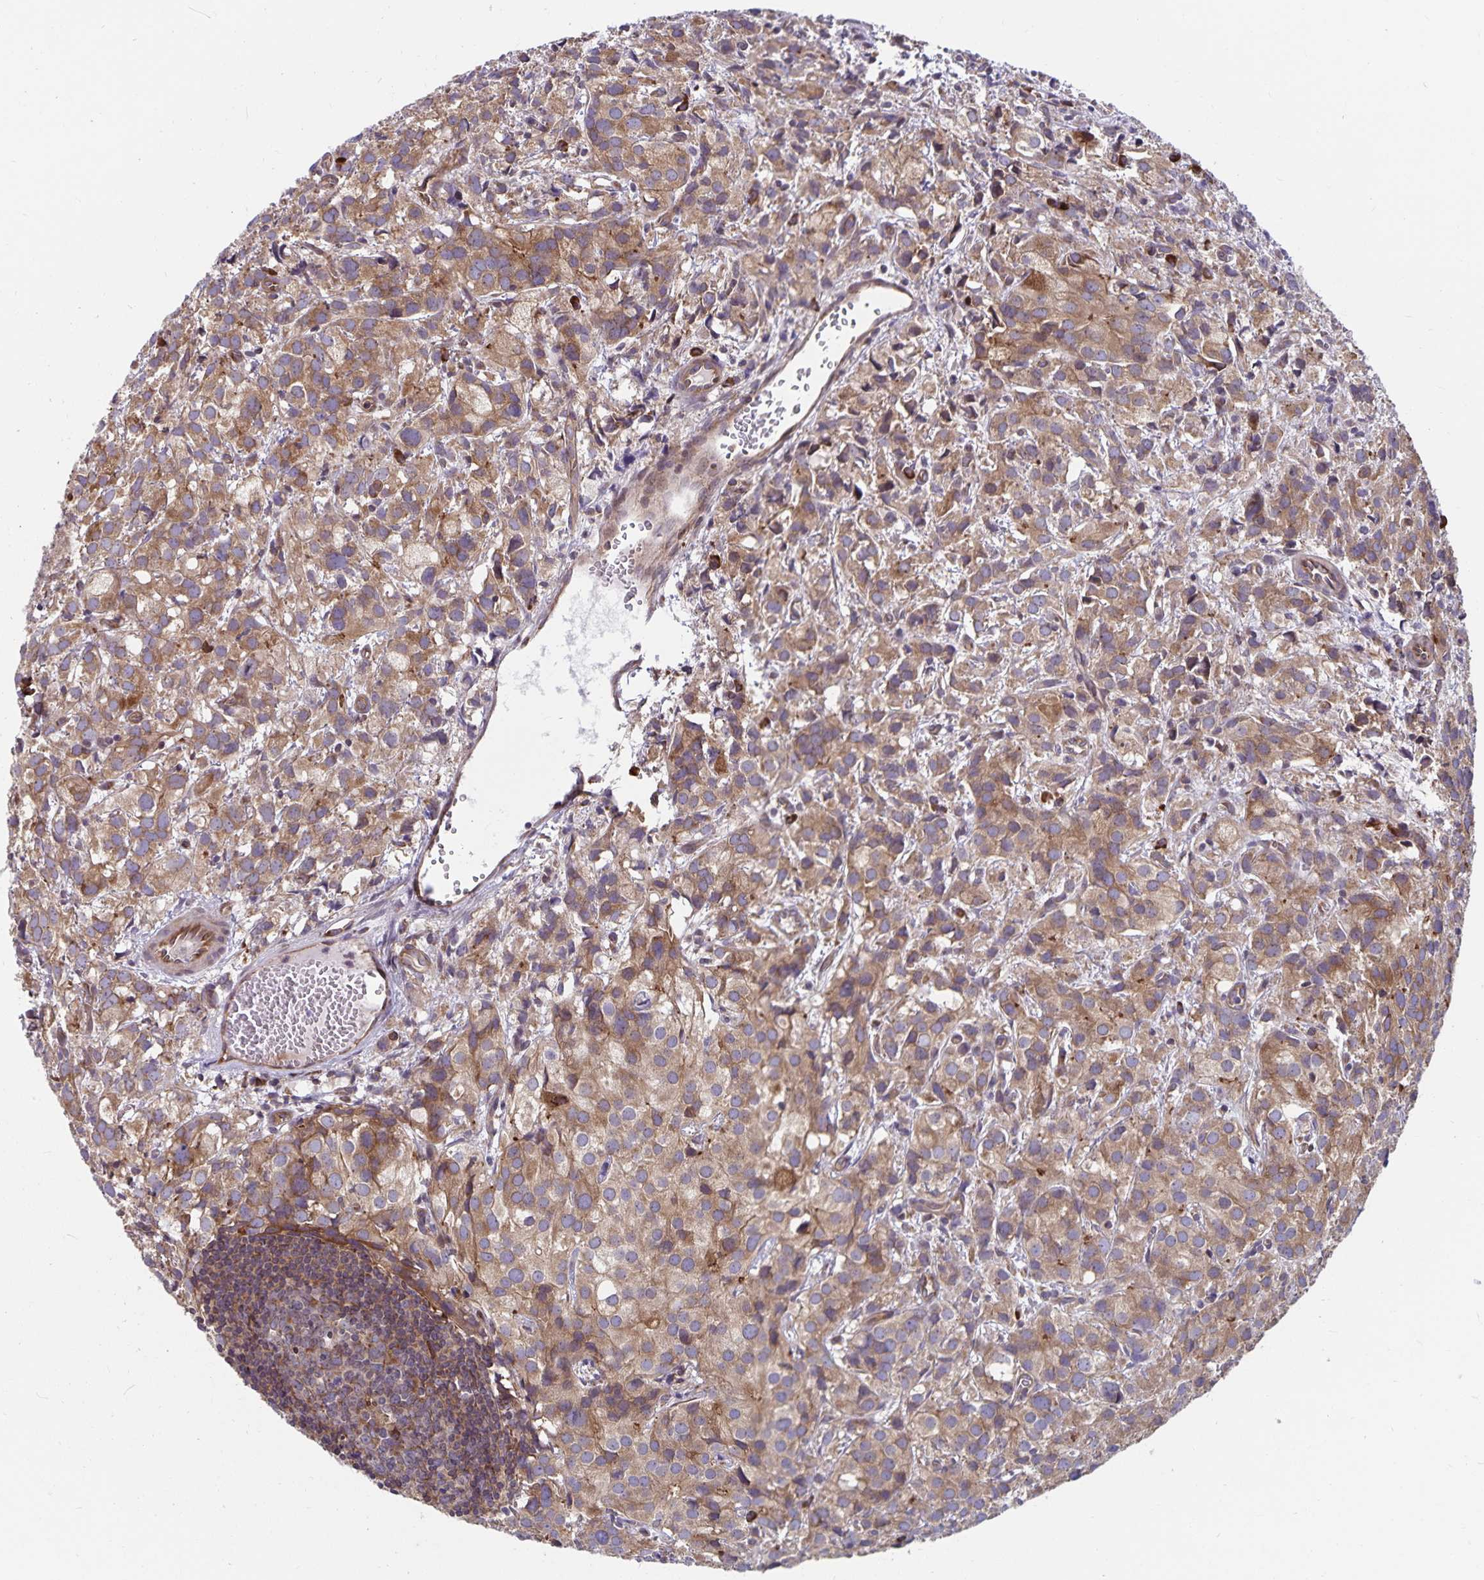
{"staining": {"intensity": "moderate", "quantity": ">75%", "location": "cytoplasmic/membranous"}, "tissue": "prostate cancer", "cell_type": "Tumor cells", "image_type": "cancer", "snomed": [{"axis": "morphology", "description": "Adenocarcinoma, High grade"}, {"axis": "topography", "description": "Prostate"}], "caption": "High-grade adenocarcinoma (prostate) stained with DAB immunohistochemistry demonstrates medium levels of moderate cytoplasmic/membranous expression in approximately >75% of tumor cells.", "gene": "SEC62", "patient": {"sex": "male", "age": 86}}